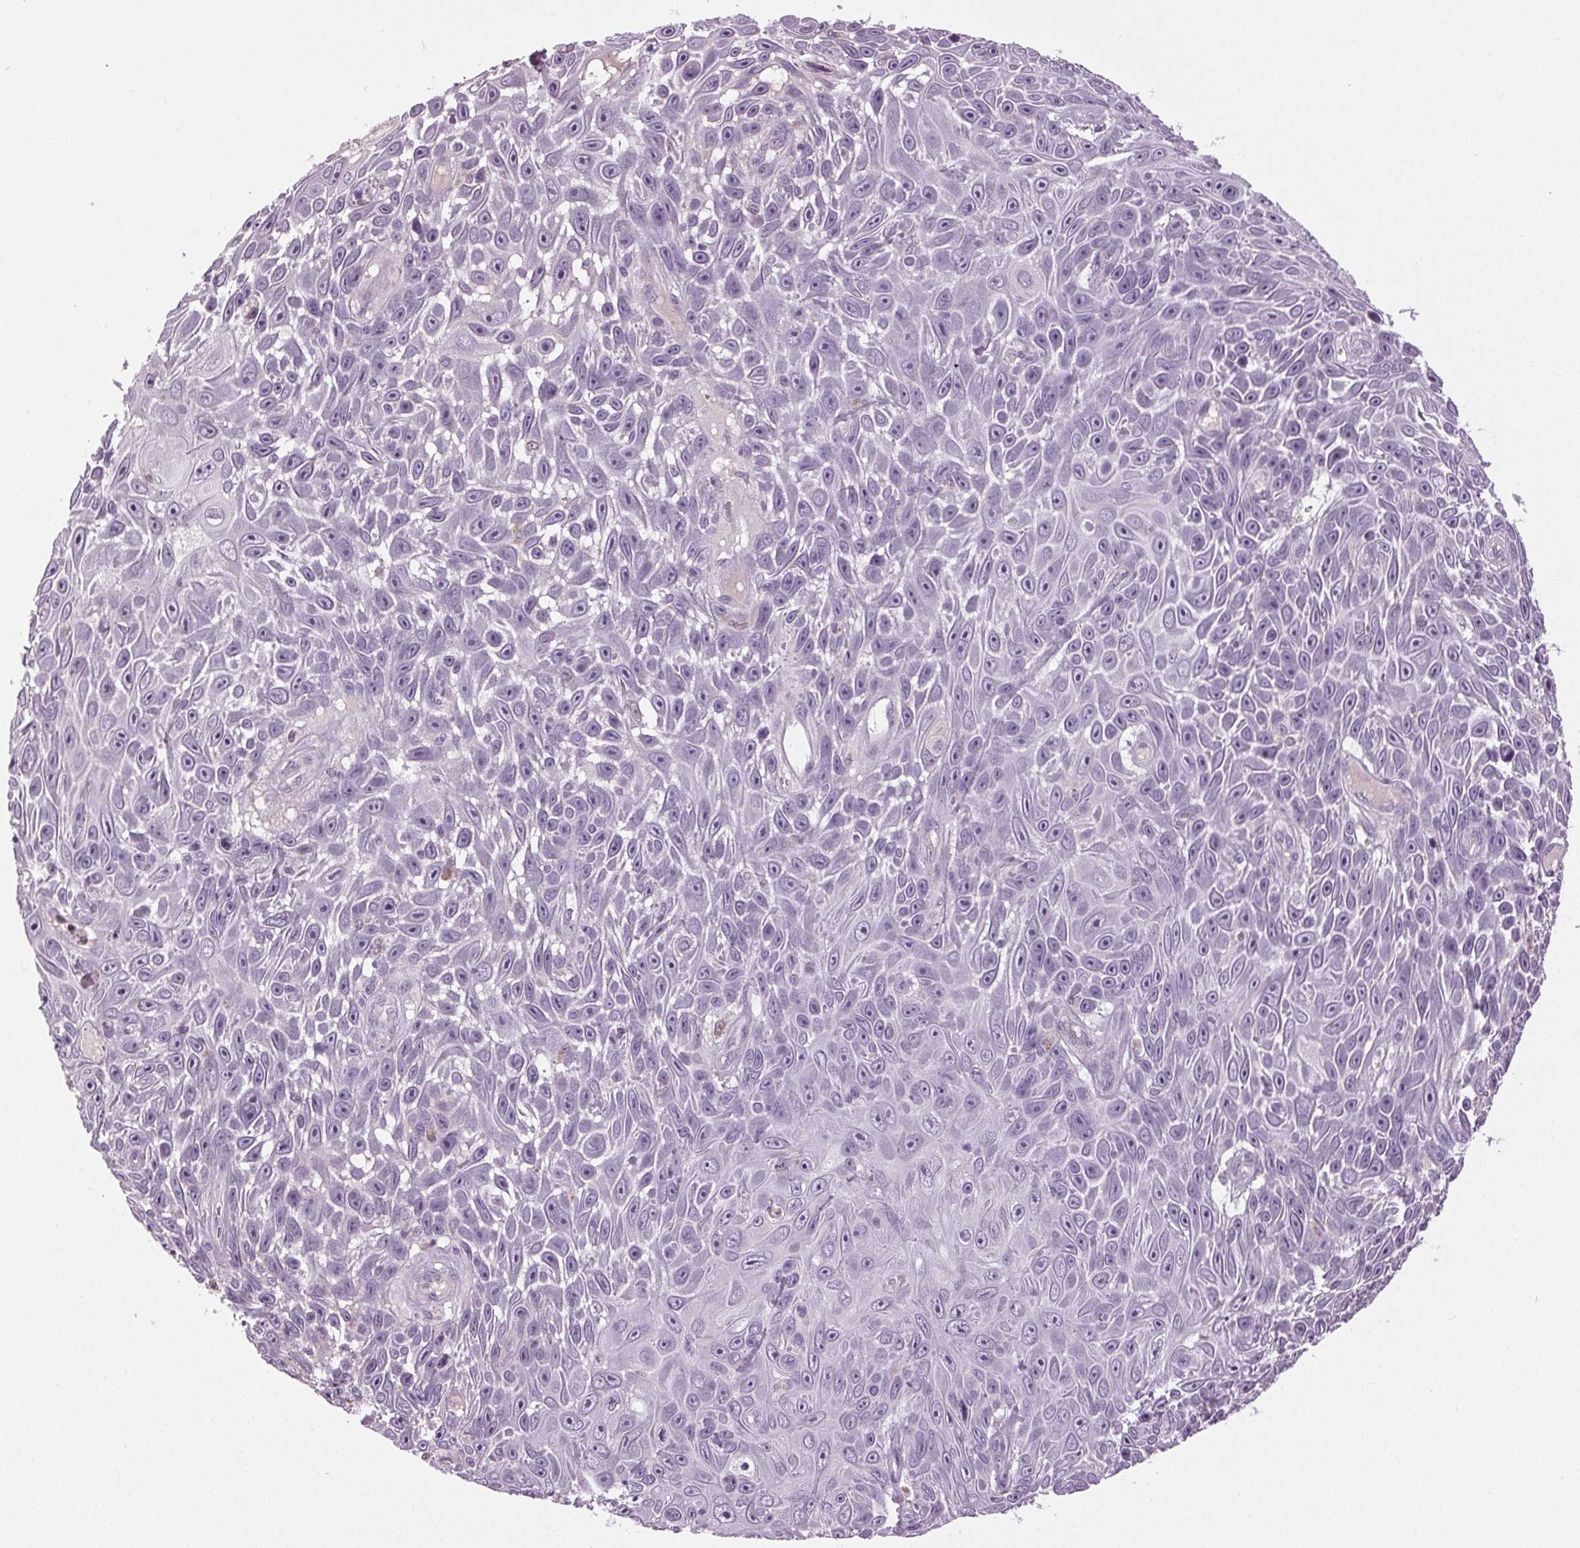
{"staining": {"intensity": "negative", "quantity": "none", "location": "none"}, "tissue": "skin cancer", "cell_type": "Tumor cells", "image_type": "cancer", "snomed": [{"axis": "morphology", "description": "Squamous cell carcinoma, NOS"}, {"axis": "topography", "description": "Skin"}], "caption": "Tumor cells show no significant protein staining in skin squamous cell carcinoma. The staining is performed using DAB brown chromogen with nuclei counter-stained in using hematoxylin.", "gene": "DNAH12", "patient": {"sex": "male", "age": 82}}